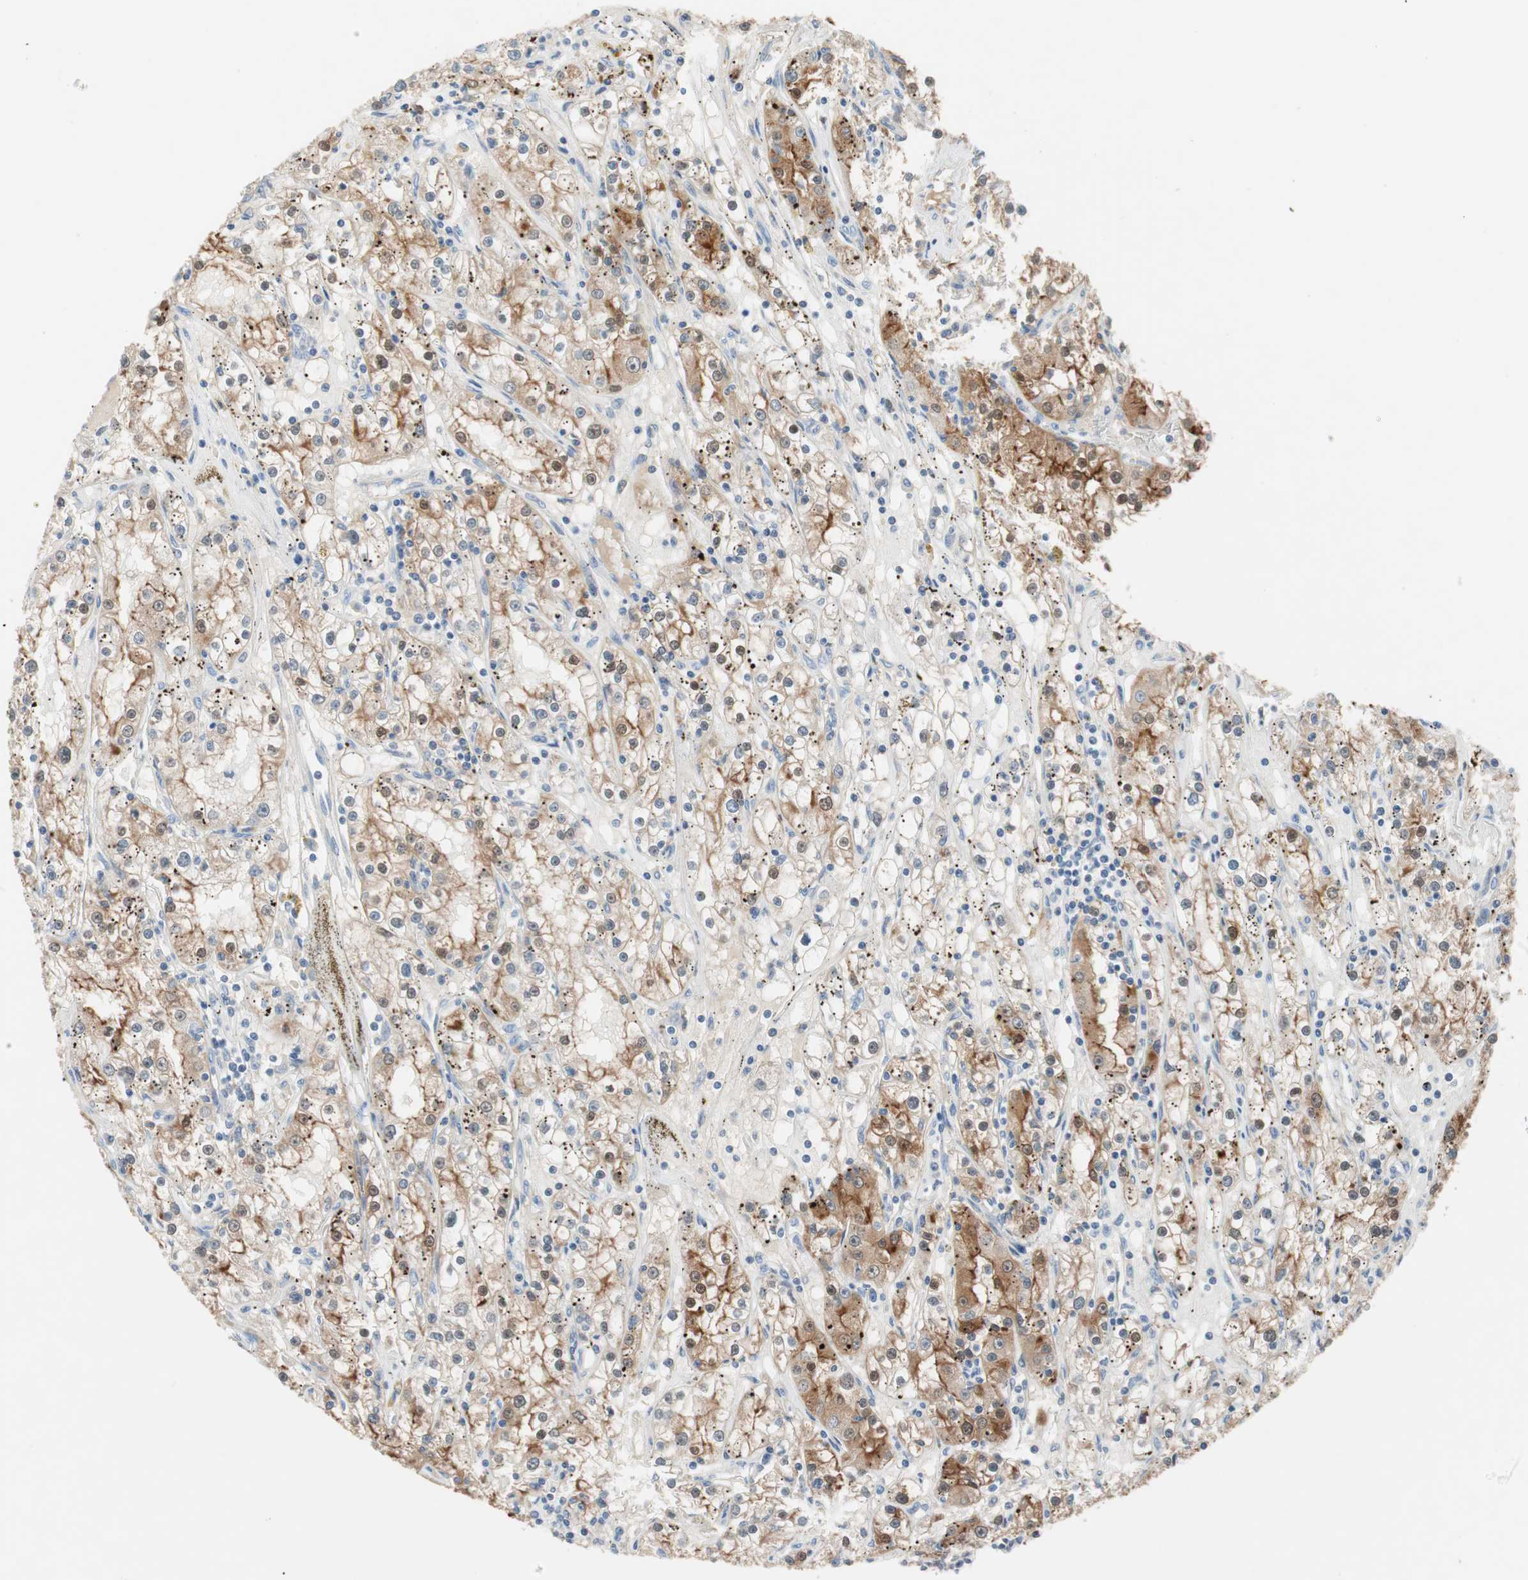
{"staining": {"intensity": "moderate", "quantity": "25%-75%", "location": "cytoplasmic/membranous,nuclear"}, "tissue": "renal cancer", "cell_type": "Tumor cells", "image_type": "cancer", "snomed": [{"axis": "morphology", "description": "Adenocarcinoma, NOS"}, {"axis": "topography", "description": "Kidney"}], "caption": "This is an image of immunohistochemistry staining of adenocarcinoma (renal), which shows moderate staining in the cytoplasmic/membranous and nuclear of tumor cells.", "gene": "PDZK1", "patient": {"sex": "male", "age": 56}}